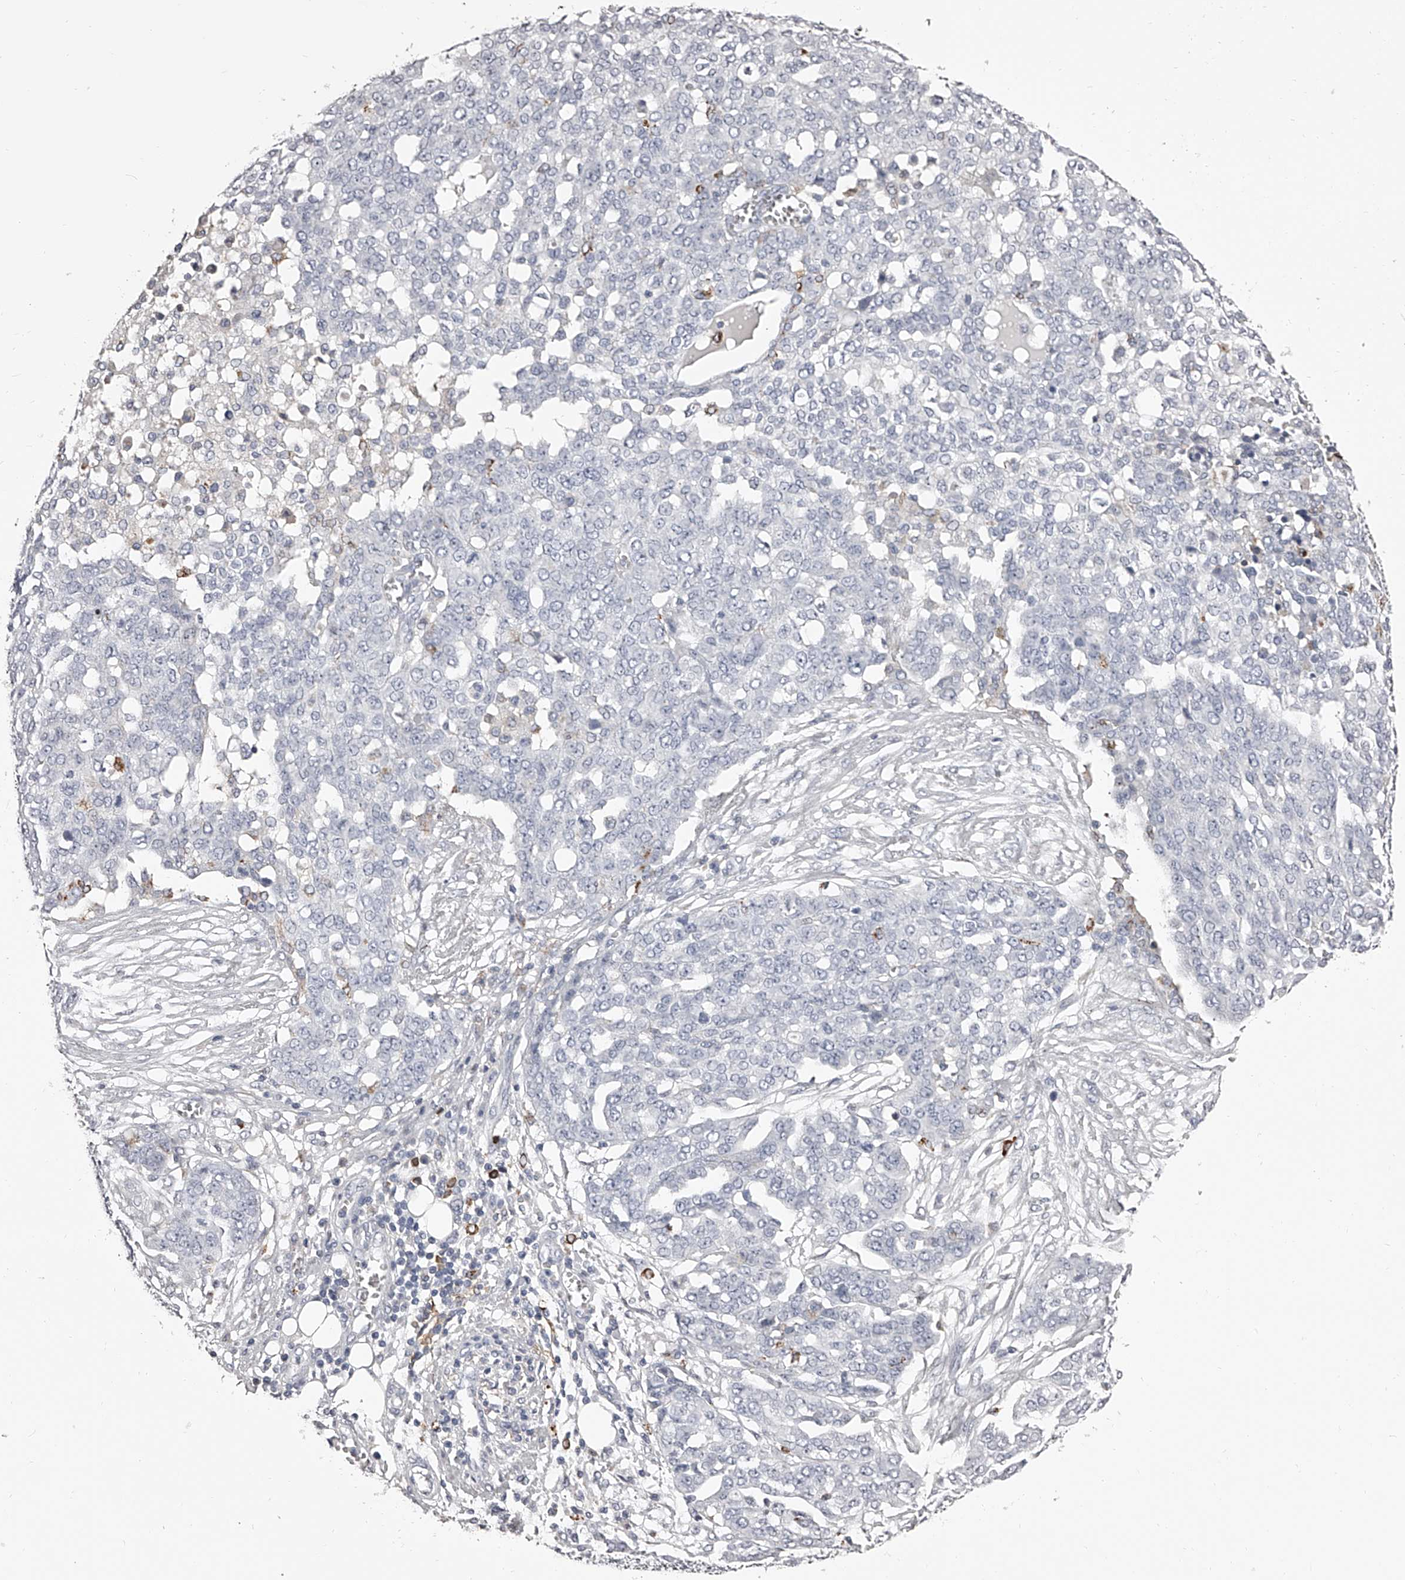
{"staining": {"intensity": "negative", "quantity": "none", "location": "none"}, "tissue": "ovarian cancer", "cell_type": "Tumor cells", "image_type": "cancer", "snomed": [{"axis": "morphology", "description": "Cystadenocarcinoma, serous, NOS"}, {"axis": "topography", "description": "Soft tissue"}, {"axis": "topography", "description": "Ovary"}], "caption": "DAB (3,3'-diaminobenzidine) immunohistochemical staining of ovarian cancer reveals no significant positivity in tumor cells. (DAB immunohistochemistry with hematoxylin counter stain).", "gene": "PACSIN1", "patient": {"sex": "female", "age": 57}}